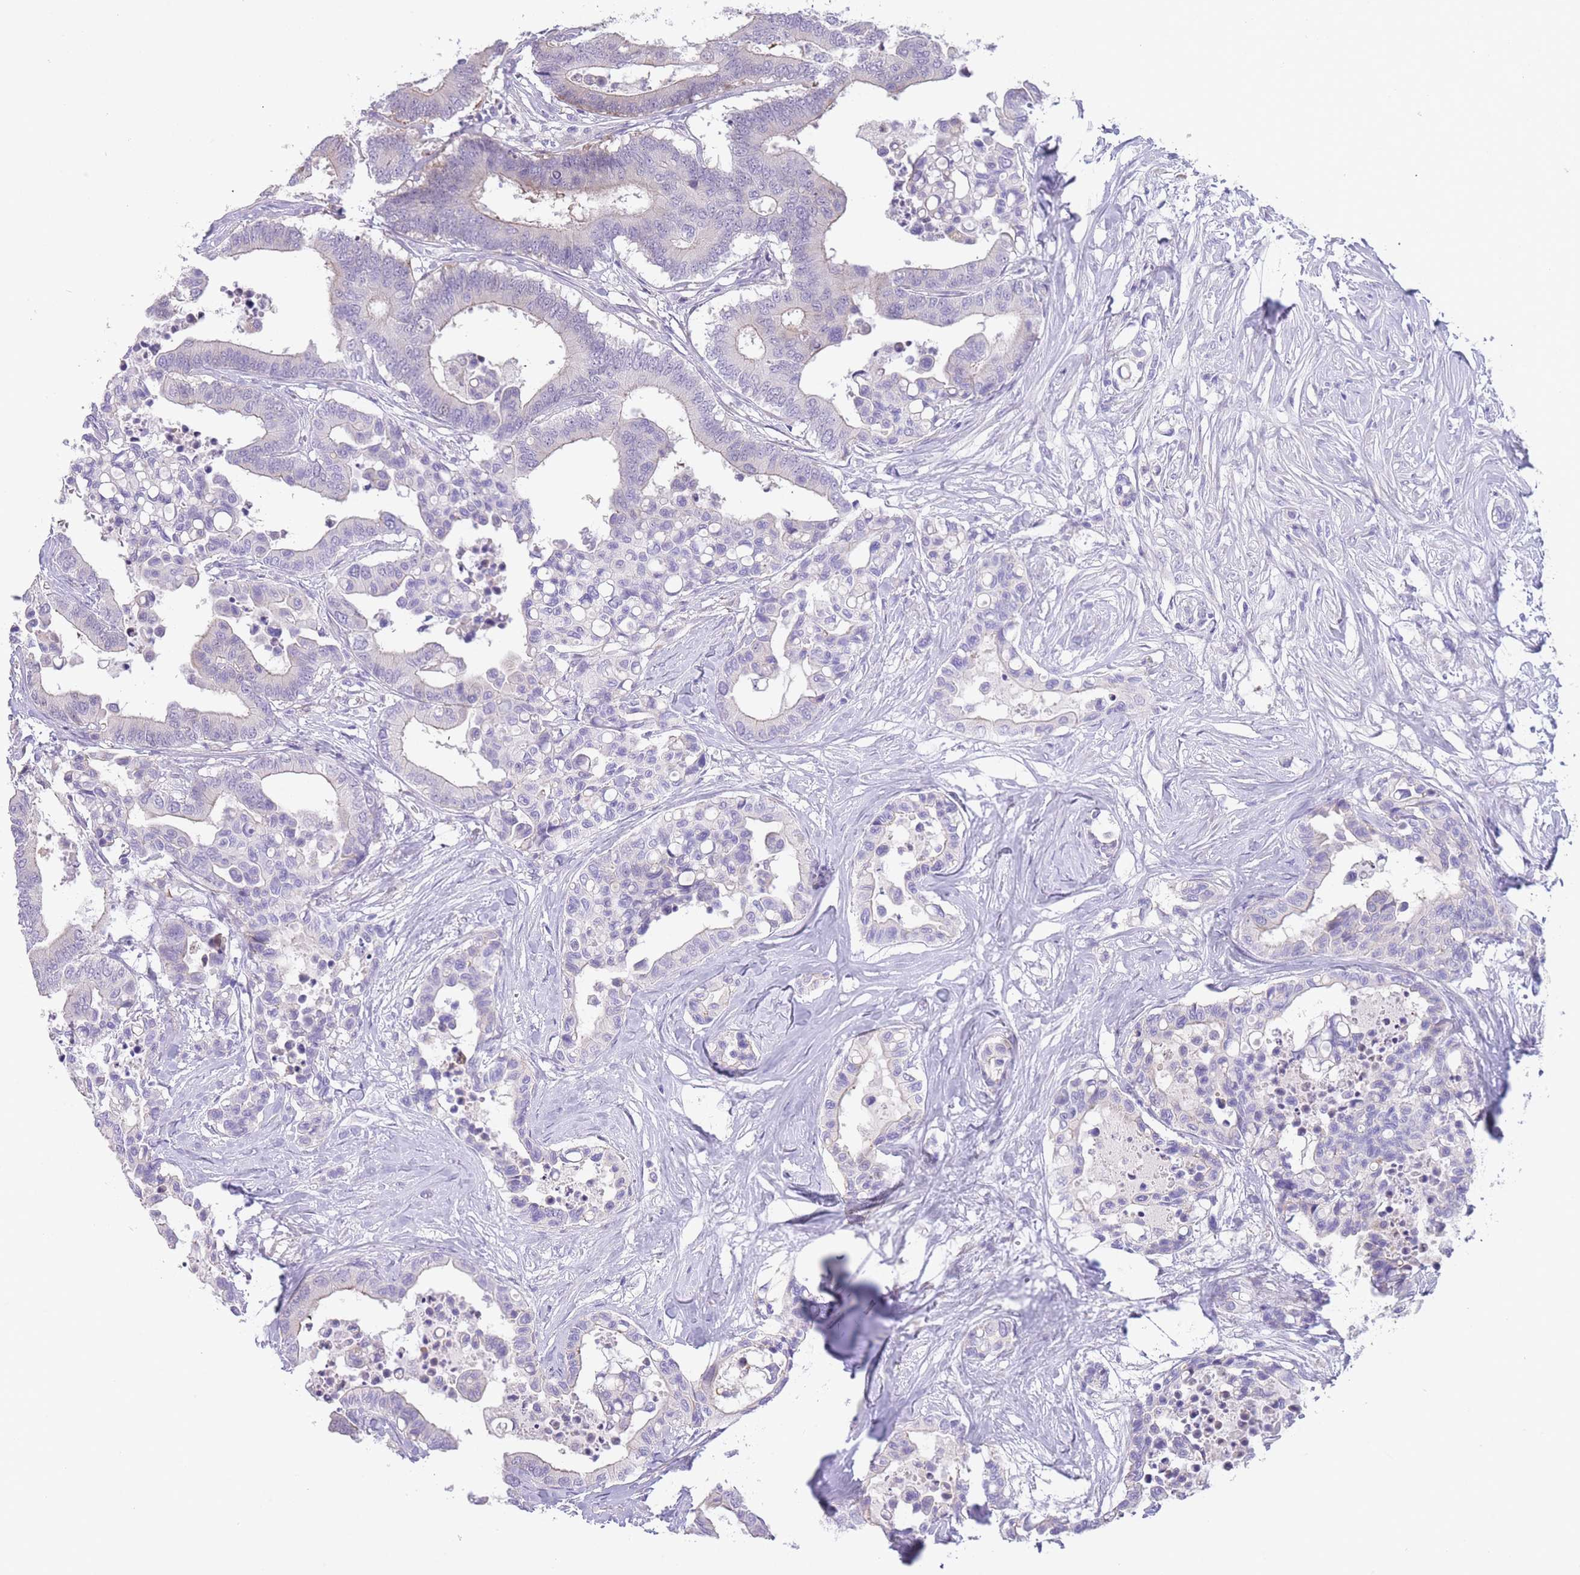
{"staining": {"intensity": "negative", "quantity": "none", "location": "none"}, "tissue": "colorectal cancer", "cell_type": "Tumor cells", "image_type": "cancer", "snomed": [{"axis": "morphology", "description": "Normal tissue, NOS"}, {"axis": "morphology", "description": "Adenocarcinoma, NOS"}, {"axis": "topography", "description": "Colon"}], "caption": "IHC image of neoplastic tissue: colorectal cancer stained with DAB (3,3'-diaminobenzidine) shows no significant protein staining in tumor cells.", "gene": "IMPG1", "patient": {"sex": "male", "age": 82}}